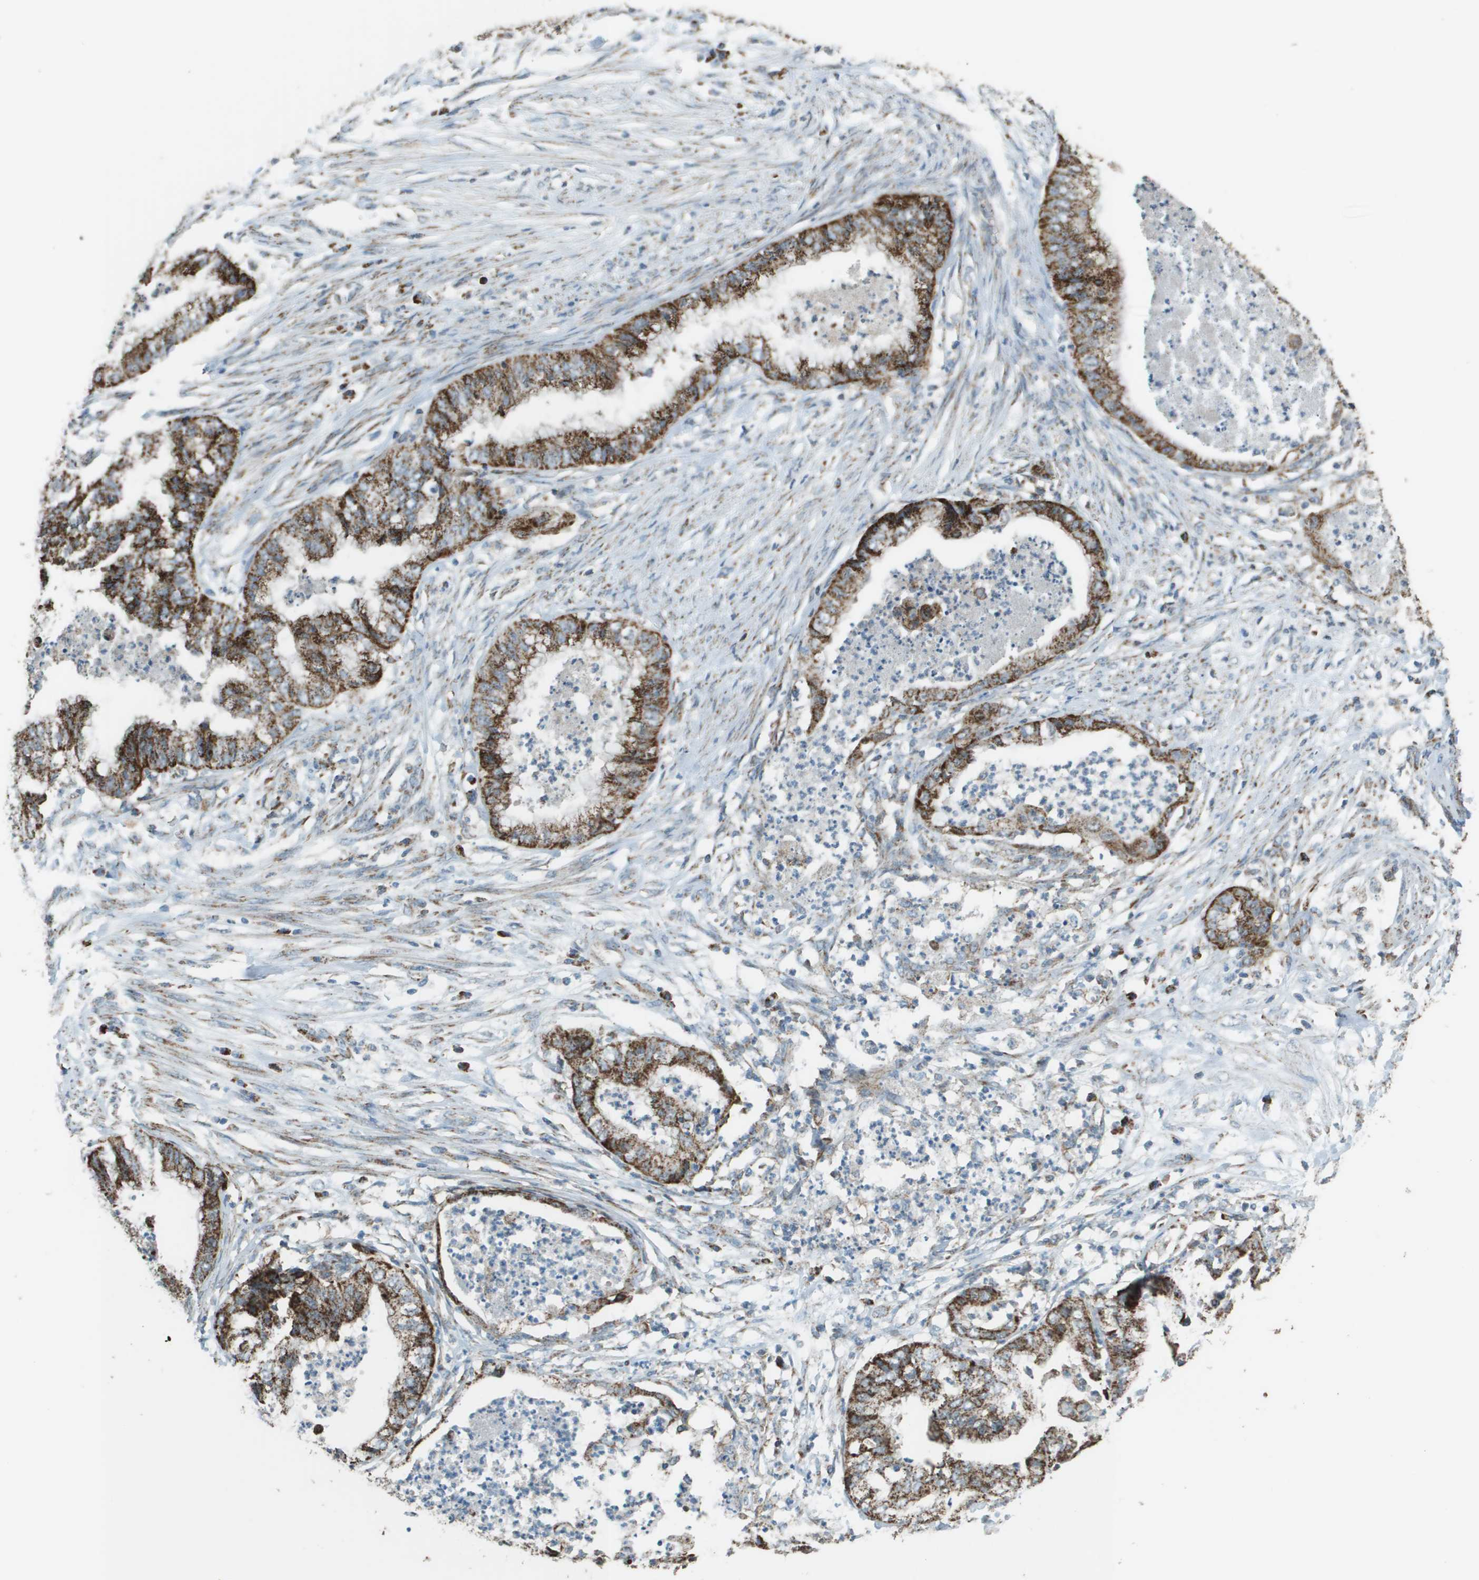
{"staining": {"intensity": "strong", "quantity": ">75%", "location": "cytoplasmic/membranous"}, "tissue": "endometrial cancer", "cell_type": "Tumor cells", "image_type": "cancer", "snomed": [{"axis": "morphology", "description": "Necrosis, NOS"}, {"axis": "morphology", "description": "Adenocarcinoma, NOS"}, {"axis": "topography", "description": "Endometrium"}], "caption": "High-power microscopy captured an immunohistochemistry (IHC) histopathology image of adenocarcinoma (endometrial), revealing strong cytoplasmic/membranous positivity in about >75% of tumor cells.", "gene": "FH", "patient": {"sex": "female", "age": 79}}